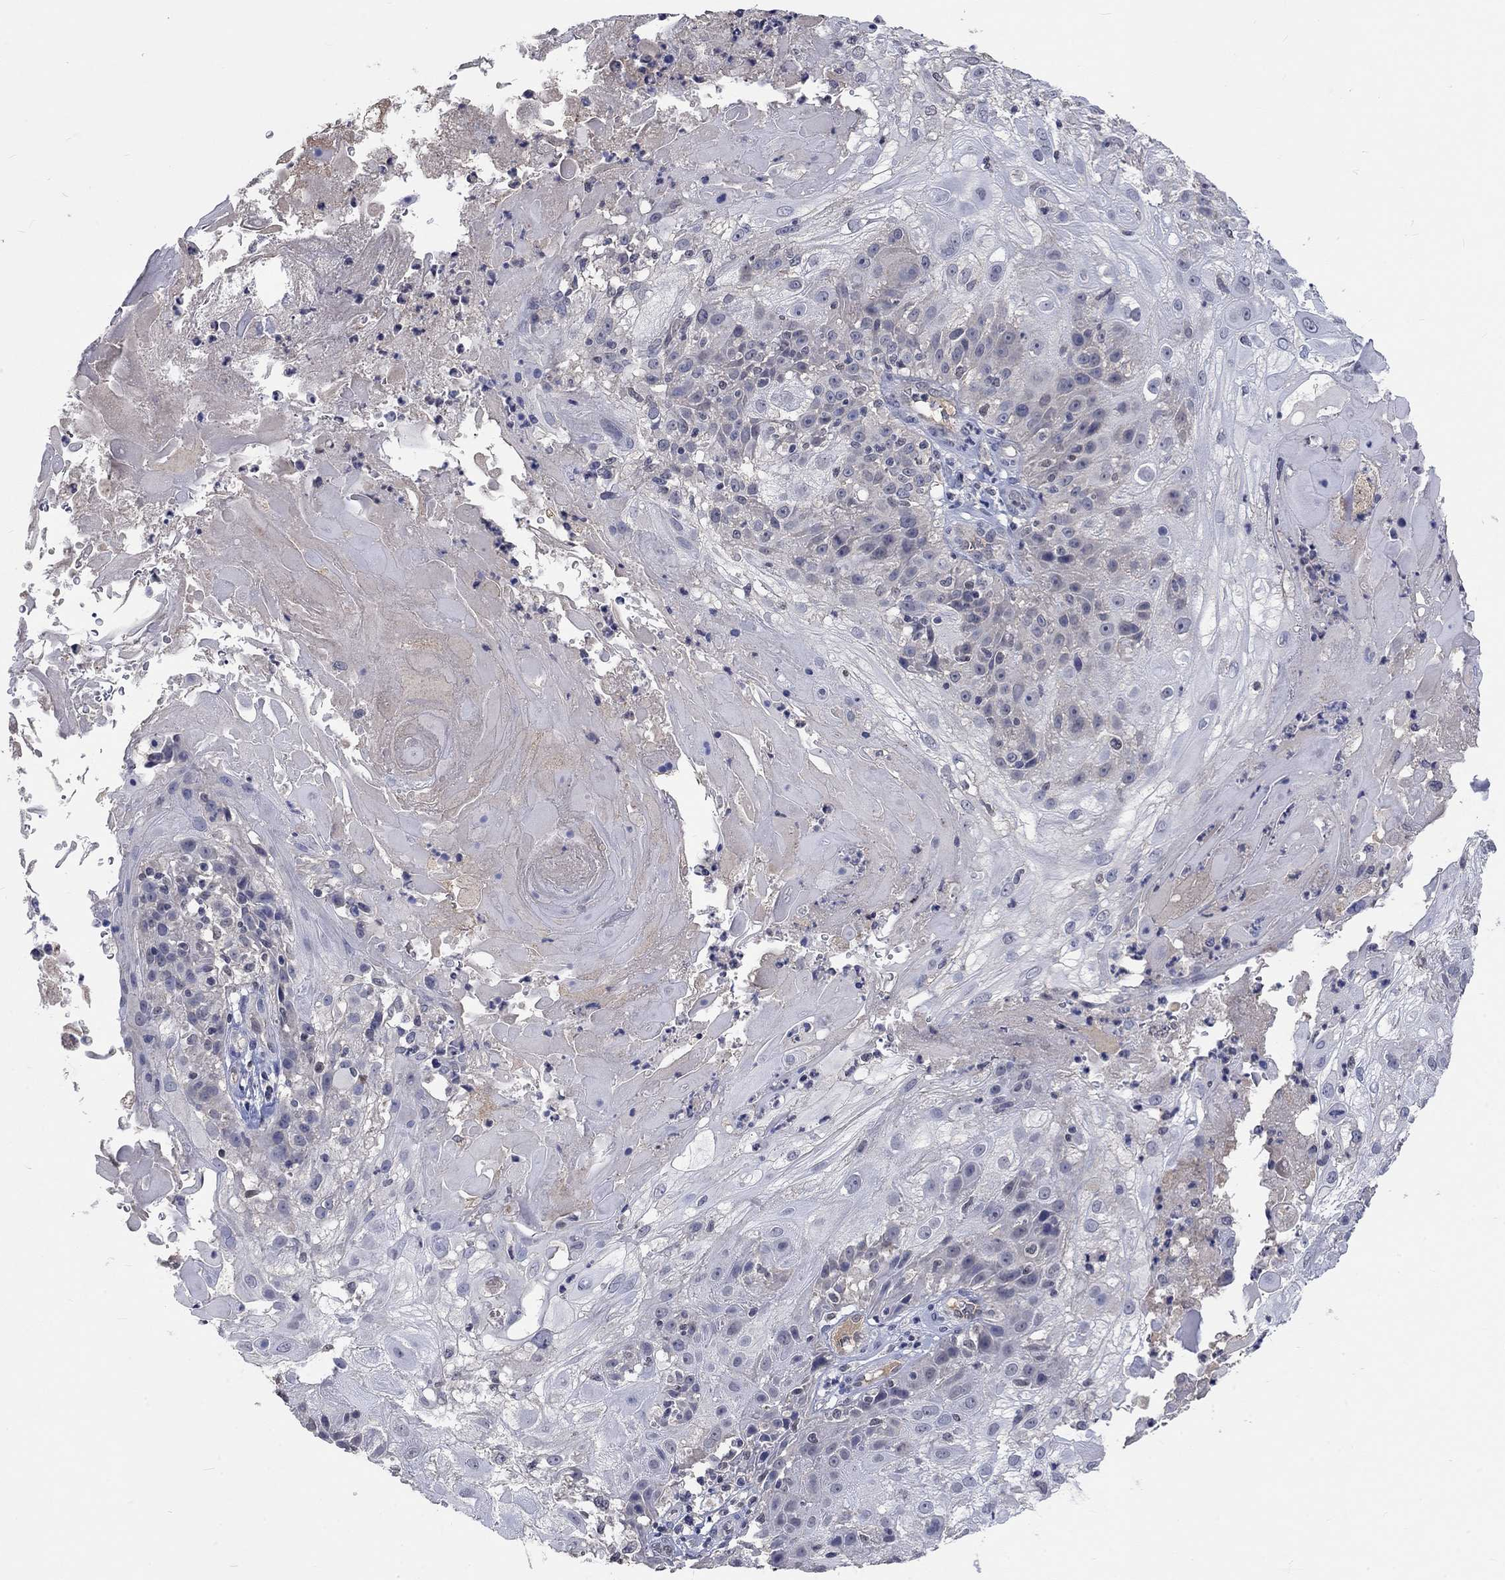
{"staining": {"intensity": "negative", "quantity": "none", "location": "none"}, "tissue": "skin cancer", "cell_type": "Tumor cells", "image_type": "cancer", "snomed": [{"axis": "morphology", "description": "Normal tissue, NOS"}, {"axis": "morphology", "description": "Squamous cell carcinoma, NOS"}, {"axis": "topography", "description": "Skin"}], "caption": "DAB (3,3'-diaminobenzidine) immunohistochemical staining of skin cancer displays no significant staining in tumor cells. The staining was performed using DAB to visualize the protein expression in brown, while the nuclei were stained in blue with hematoxylin (Magnification: 20x).", "gene": "ZBTB18", "patient": {"sex": "female", "age": 83}}